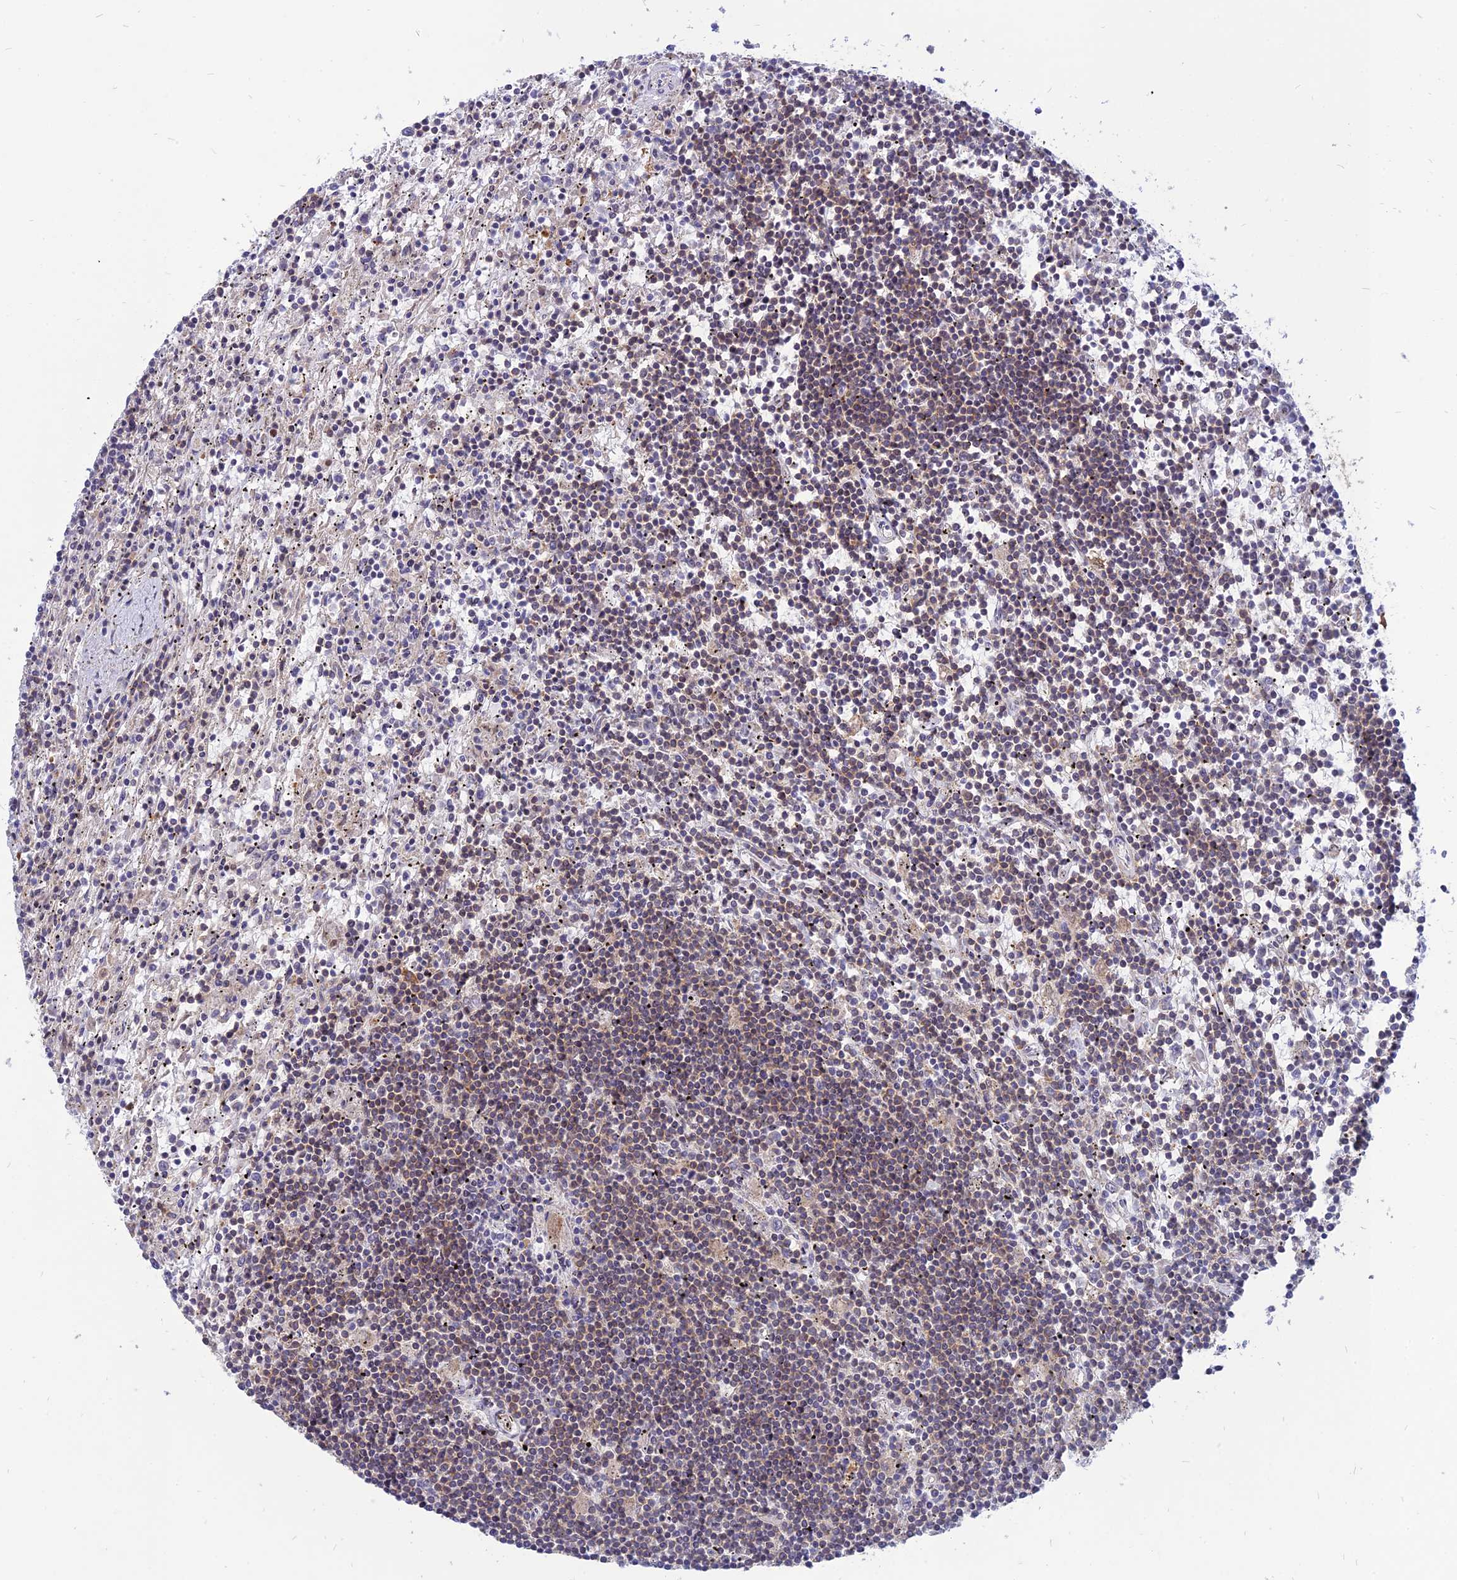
{"staining": {"intensity": "negative", "quantity": "none", "location": "none"}, "tissue": "lymphoma", "cell_type": "Tumor cells", "image_type": "cancer", "snomed": [{"axis": "morphology", "description": "Malignant lymphoma, non-Hodgkin's type, Low grade"}, {"axis": "topography", "description": "Spleen"}], "caption": "Tumor cells show no significant positivity in lymphoma. (DAB (3,3'-diaminobenzidine) IHC with hematoxylin counter stain).", "gene": "PHKA2", "patient": {"sex": "male", "age": 76}}